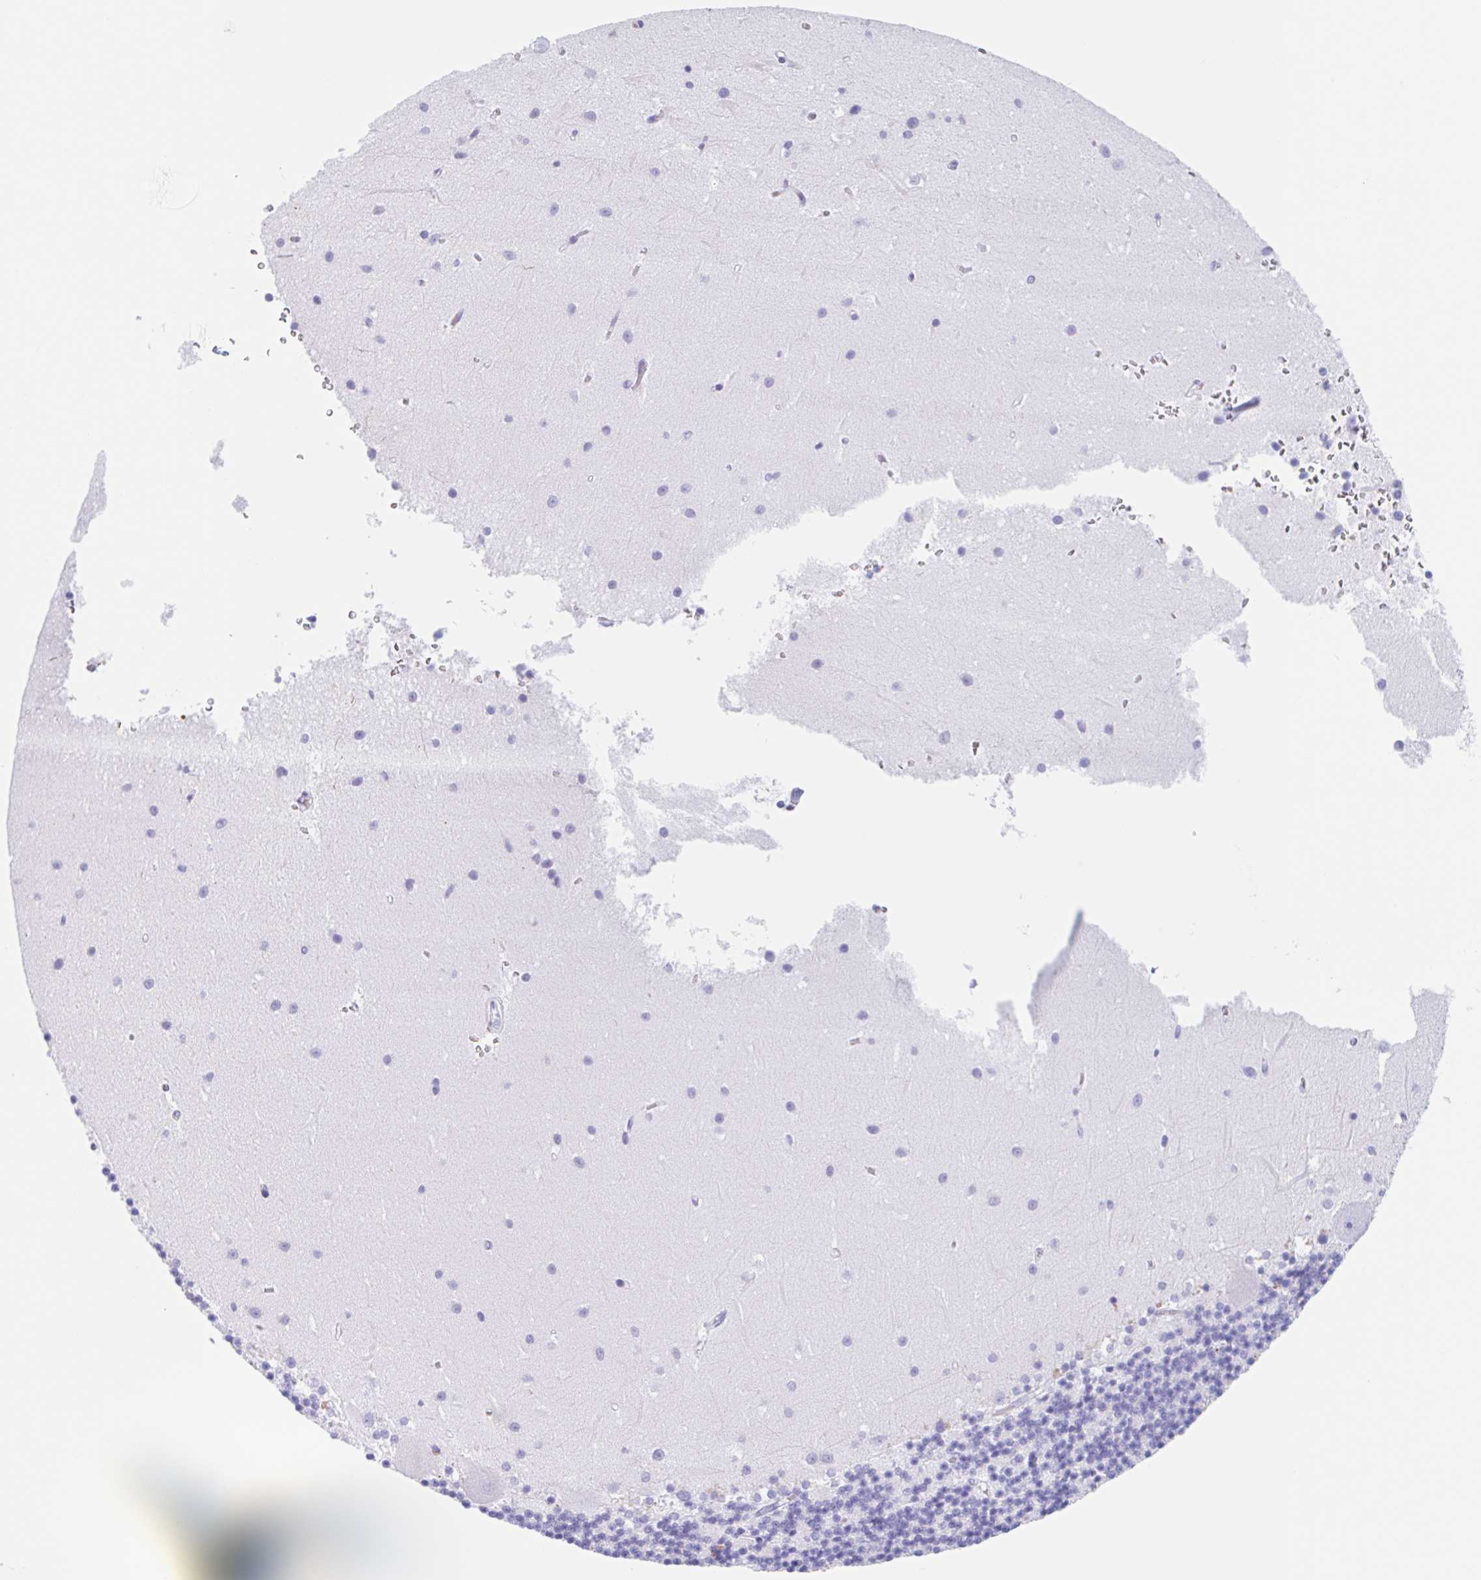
{"staining": {"intensity": "negative", "quantity": "none", "location": "none"}, "tissue": "cerebellum", "cell_type": "Cells in granular layer", "image_type": "normal", "snomed": [{"axis": "morphology", "description": "Normal tissue, NOS"}, {"axis": "topography", "description": "Cerebellum"}], "caption": "Protein analysis of normal cerebellum exhibits no significant positivity in cells in granular layer. Nuclei are stained in blue.", "gene": "ANKRD9", "patient": {"sex": "male", "age": 54}}